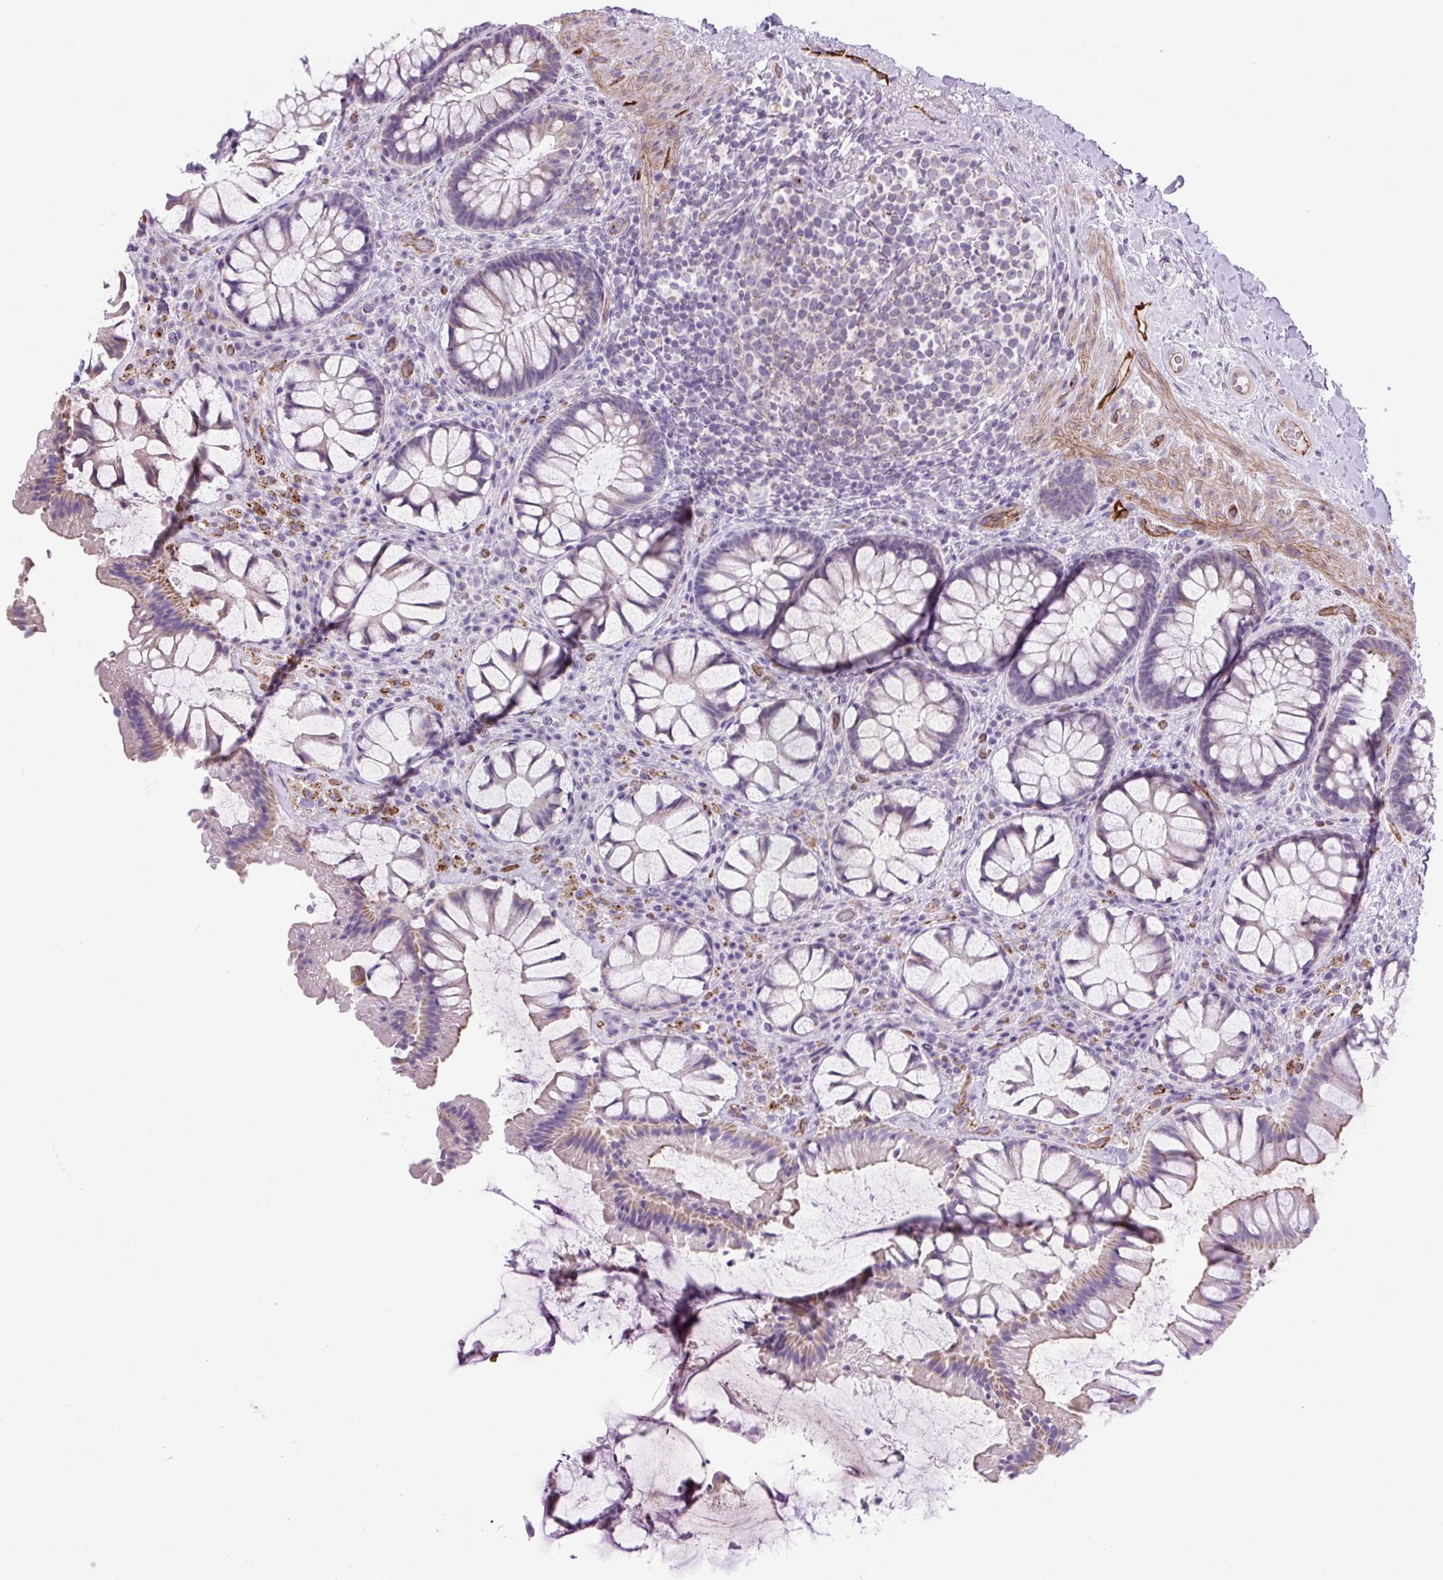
{"staining": {"intensity": "moderate", "quantity": "<25%", "location": "cytoplasmic/membranous"}, "tissue": "rectum", "cell_type": "Glandular cells", "image_type": "normal", "snomed": [{"axis": "morphology", "description": "Normal tissue, NOS"}, {"axis": "topography", "description": "Rectum"}], "caption": "This image demonstrates immunohistochemistry staining of normal rectum, with low moderate cytoplasmic/membranous positivity in about <25% of glandular cells.", "gene": "RNASE10", "patient": {"sex": "female", "age": 58}}